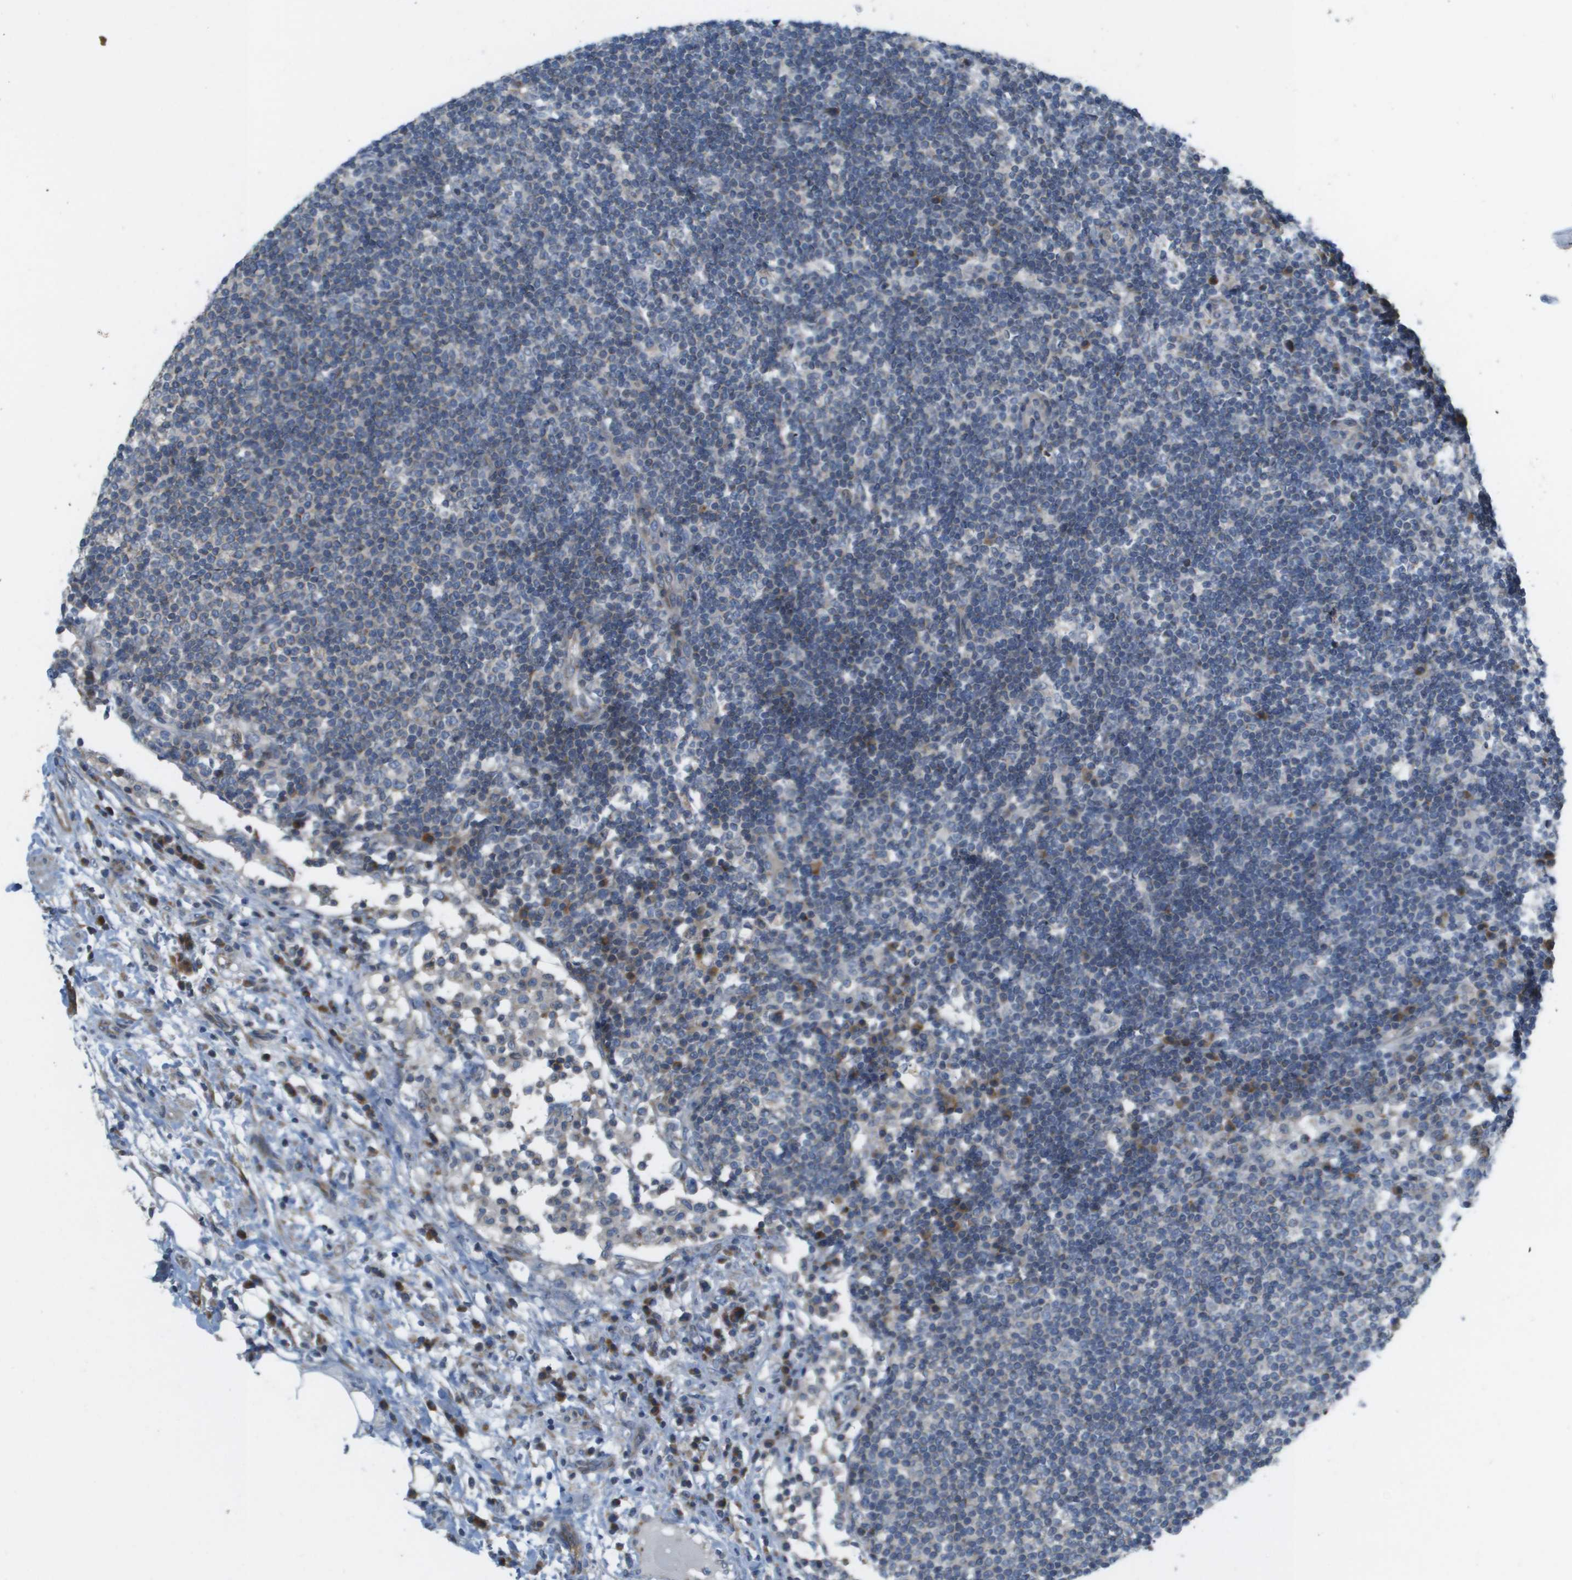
{"staining": {"intensity": "weak", "quantity": "25%-75%", "location": "cytoplasmic/membranous"}, "tissue": "lymph node", "cell_type": "Germinal center cells", "image_type": "normal", "snomed": [{"axis": "morphology", "description": "Normal tissue, NOS"}, {"axis": "topography", "description": "Lymph node"}], "caption": "Weak cytoplasmic/membranous positivity for a protein is seen in approximately 25%-75% of germinal center cells of normal lymph node using IHC.", "gene": "GALNT6", "patient": {"sex": "female", "age": 53}}